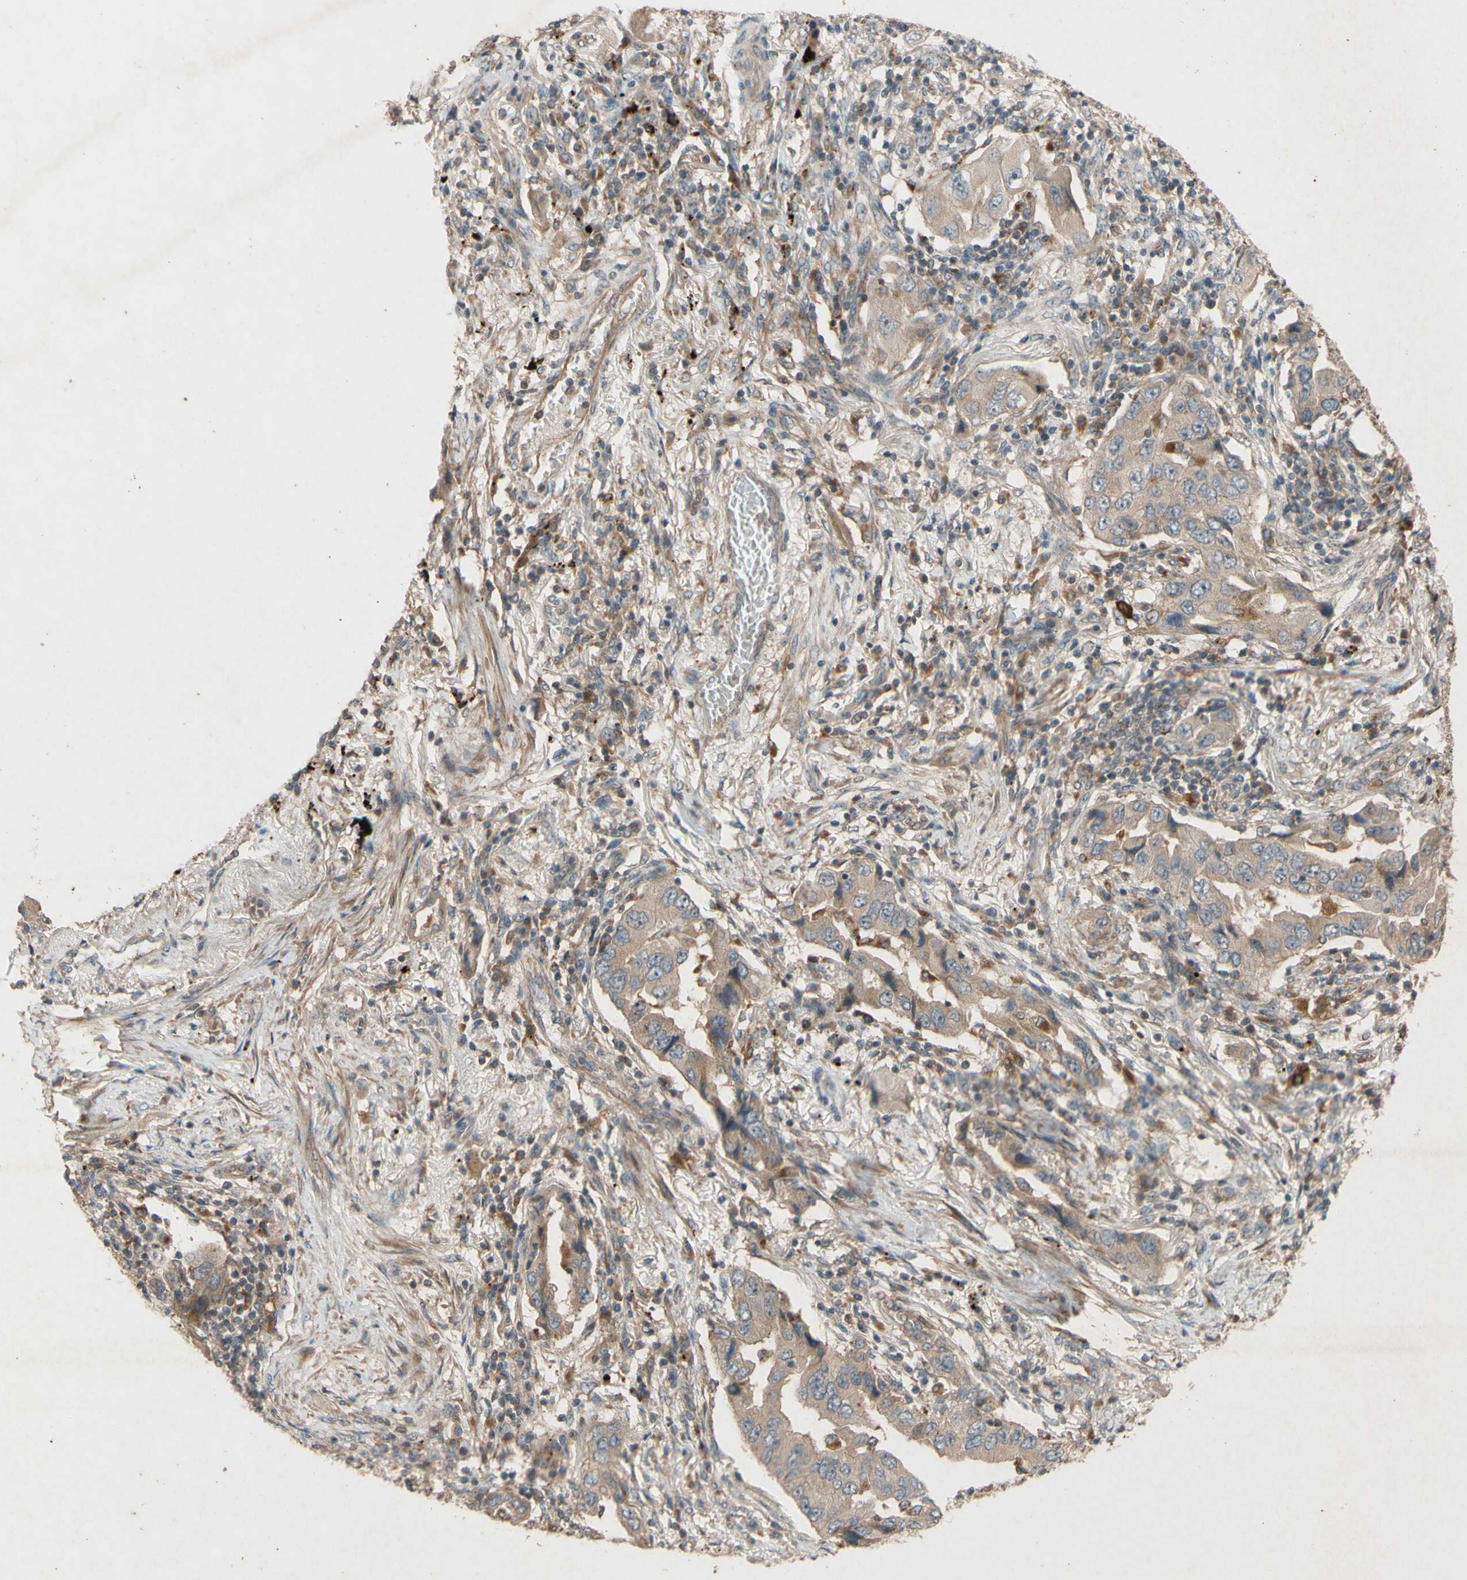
{"staining": {"intensity": "moderate", "quantity": ">75%", "location": "cytoplasmic/membranous"}, "tissue": "lung cancer", "cell_type": "Tumor cells", "image_type": "cancer", "snomed": [{"axis": "morphology", "description": "Adenocarcinoma, NOS"}, {"axis": "topography", "description": "Lung"}], "caption": "Protein expression by immunohistochemistry (IHC) displays moderate cytoplasmic/membranous expression in approximately >75% of tumor cells in lung adenocarcinoma.", "gene": "ATP6V1F", "patient": {"sex": "female", "age": 65}}